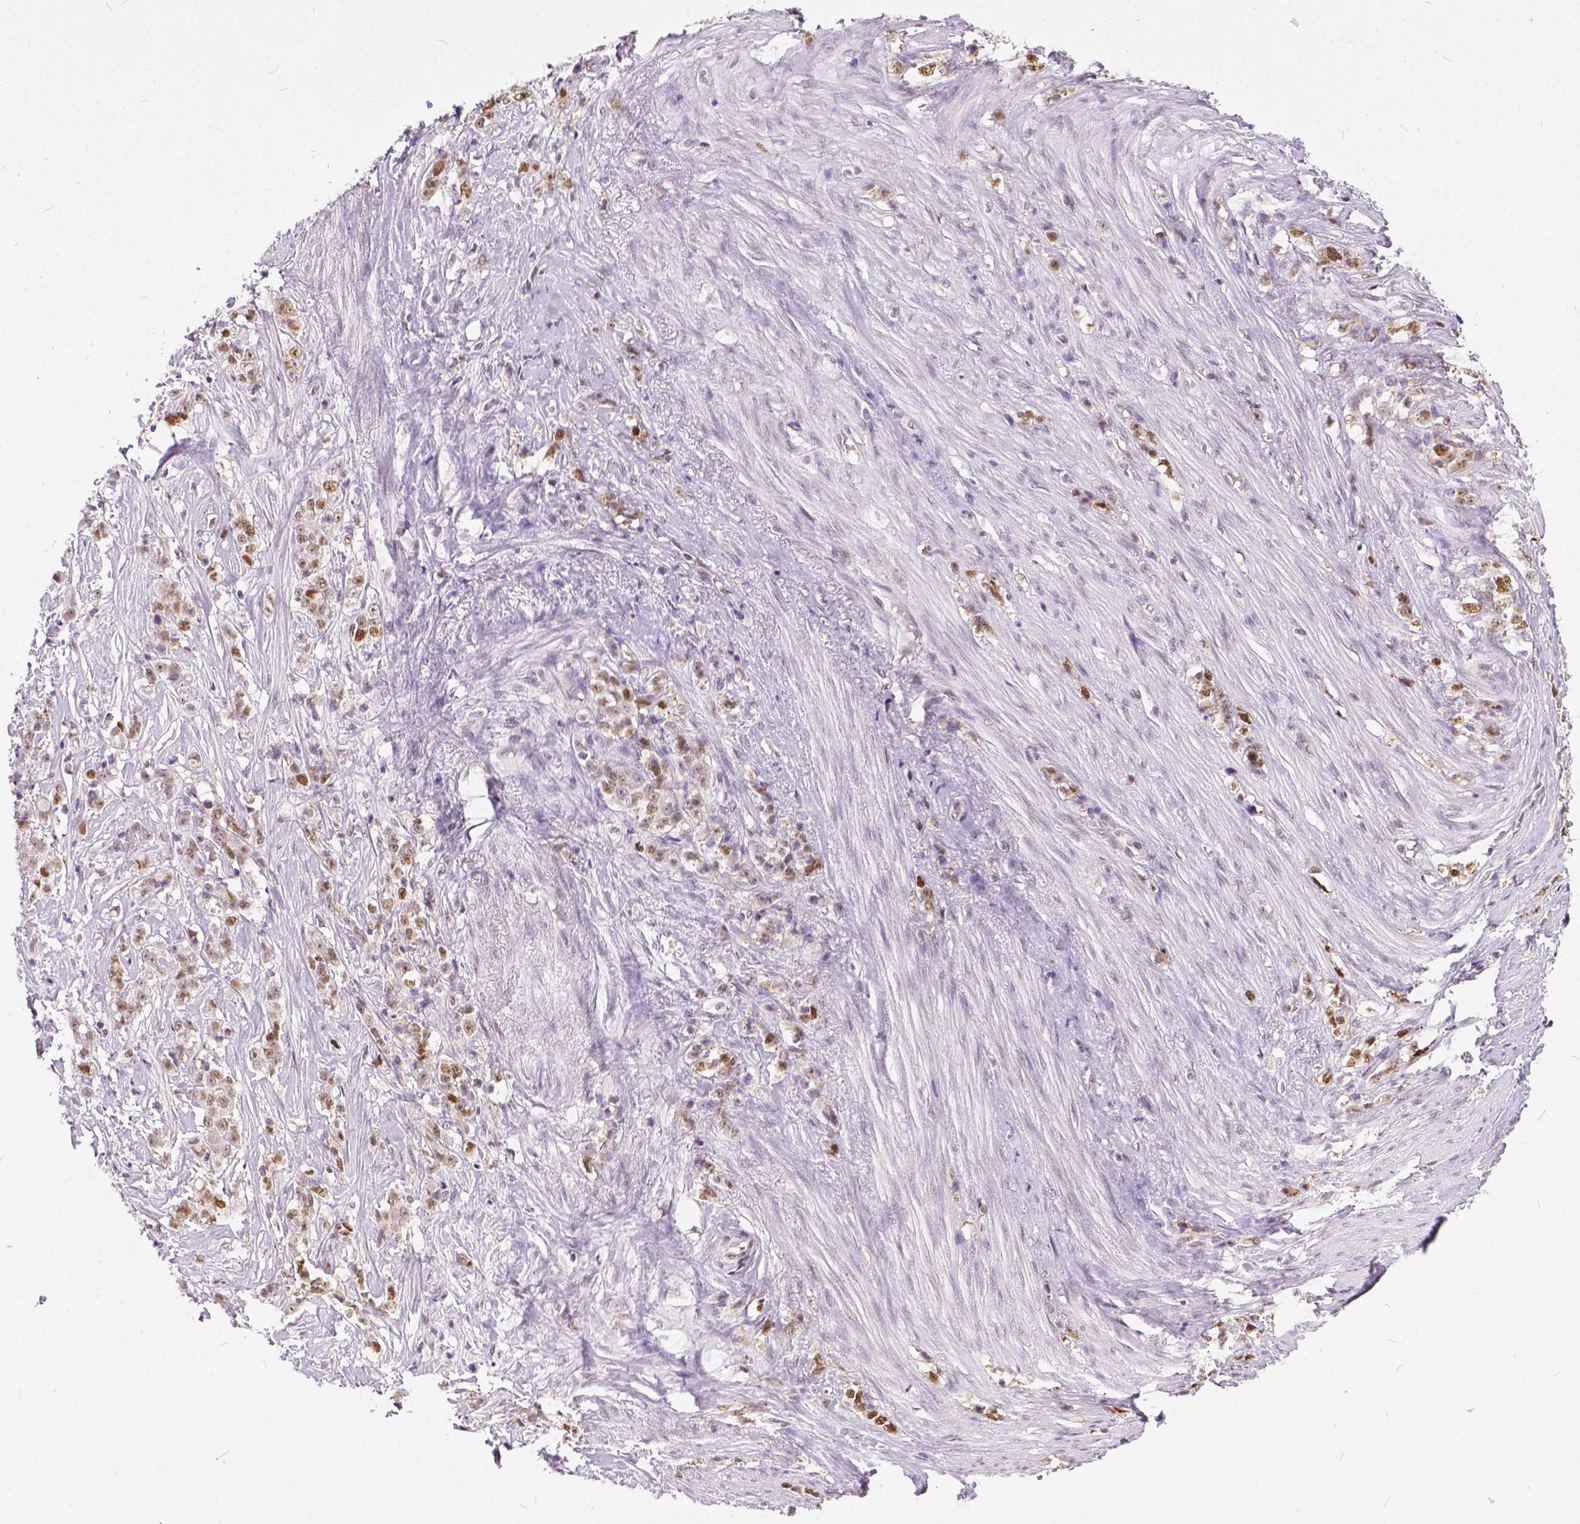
{"staining": {"intensity": "moderate", "quantity": ">75%", "location": "nuclear"}, "tissue": "stomach cancer", "cell_type": "Tumor cells", "image_type": "cancer", "snomed": [{"axis": "morphology", "description": "Adenocarcinoma, NOS"}, {"axis": "topography", "description": "Stomach, lower"}], "caption": "Immunohistochemical staining of human stomach cancer demonstrates medium levels of moderate nuclear positivity in approximately >75% of tumor cells.", "gene": "ERCC1", "patient": {"sex": "male", "age": 88}}